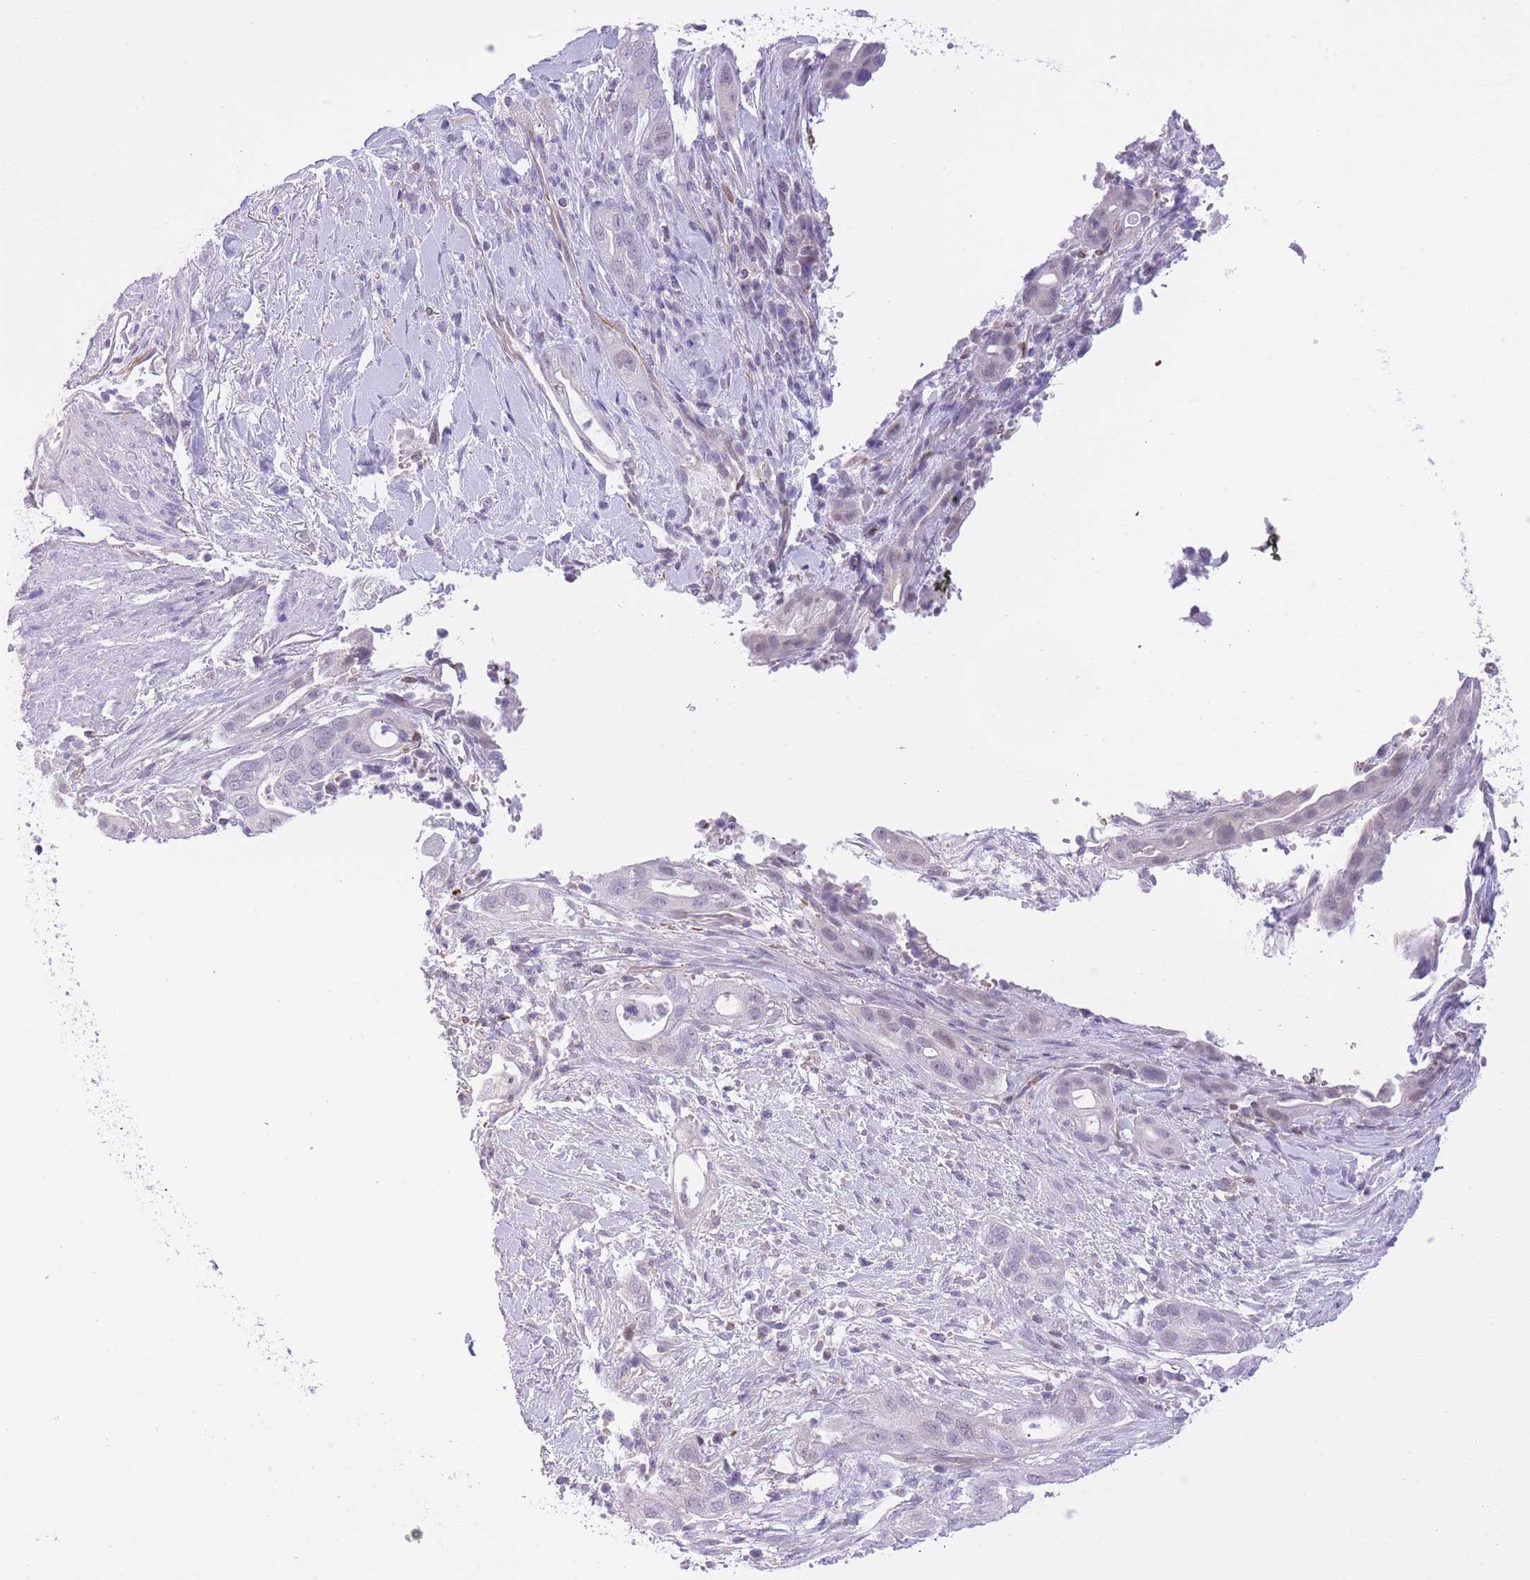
{"staining": {"intensity": "negative", "quantity": "none", "location": "none"}, "tissue": "pancreatic cancer", "cell_type": "Tumor cells", "image_type": "cancer", "snomed": [{"axis": "morphology", "description": "Adenocarcinoma, NOS"}, {"axis": "topography", "description": "Pancreas"}], "caption": "The immunohistochemistry (IHC) micrograph has no significant expression in tumor cells of pancreatic cancer (adenocarcinoma) tissue.", "gene": "MEIOSIN", "patient": {"sex": "male", "age": 44}}